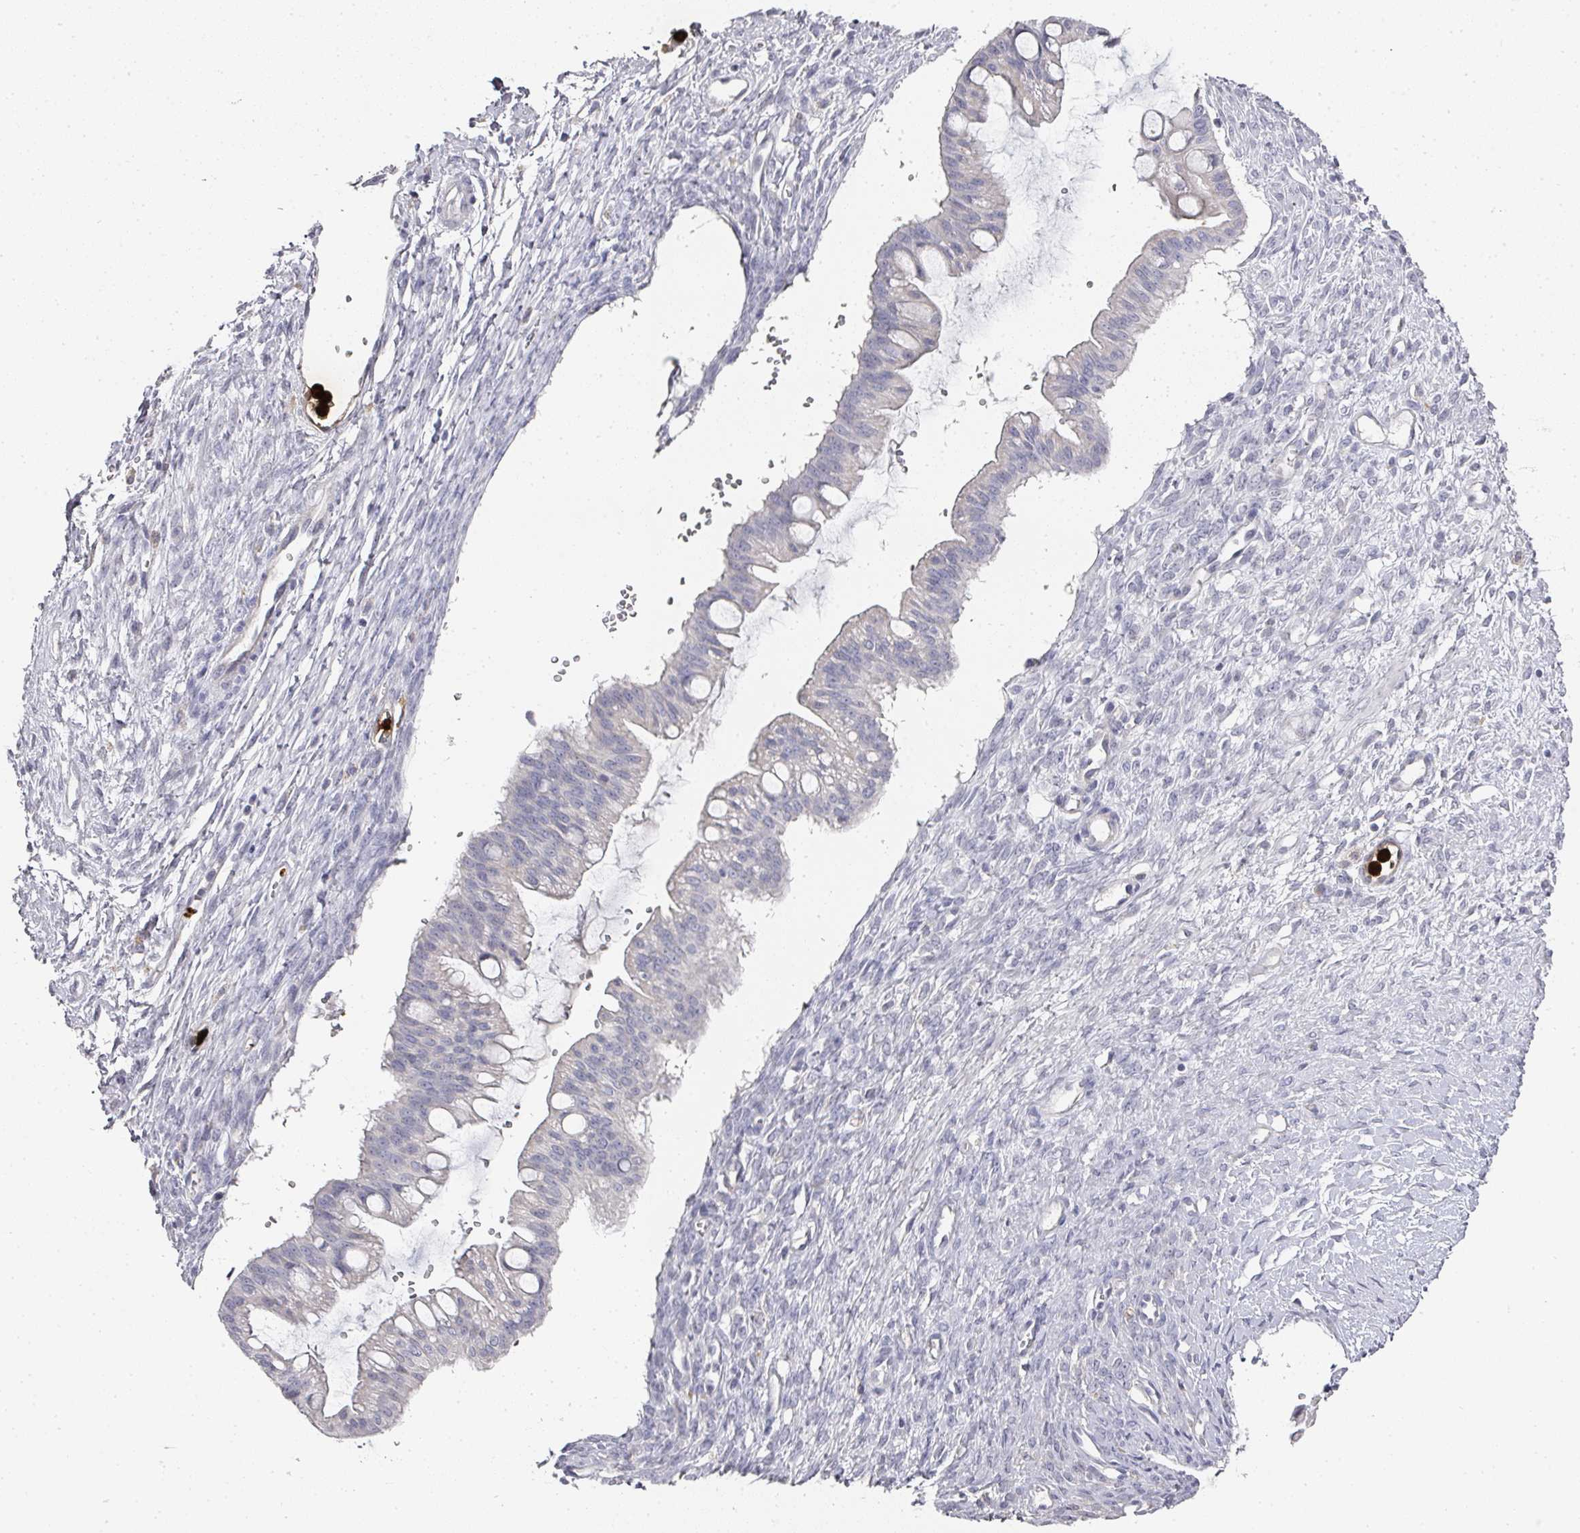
{"staining": {"intensity": "negative", "quantity": "none", "location": "none"}, "tissue": "ovarian cancer", "cell_type": "Tumor cells", "image_type": "cancer", "snomed": [{"axis": "morphology", "description": "Cystadenocarcinoma, mucinous, NOS"}, {"axis": "topography", "description": "Ovary"}], "caption": "Tumor cells are negative for brown protein staining in mucinous cystadenocarcinoma (ovarian). (Stains: DAB immunohistochemistry with hematoxylin counter stain, Microscopy: brightfield microscopy at high magnification).", "gene": "CAMP", "patient": {"sex": "female", "age": 73}}